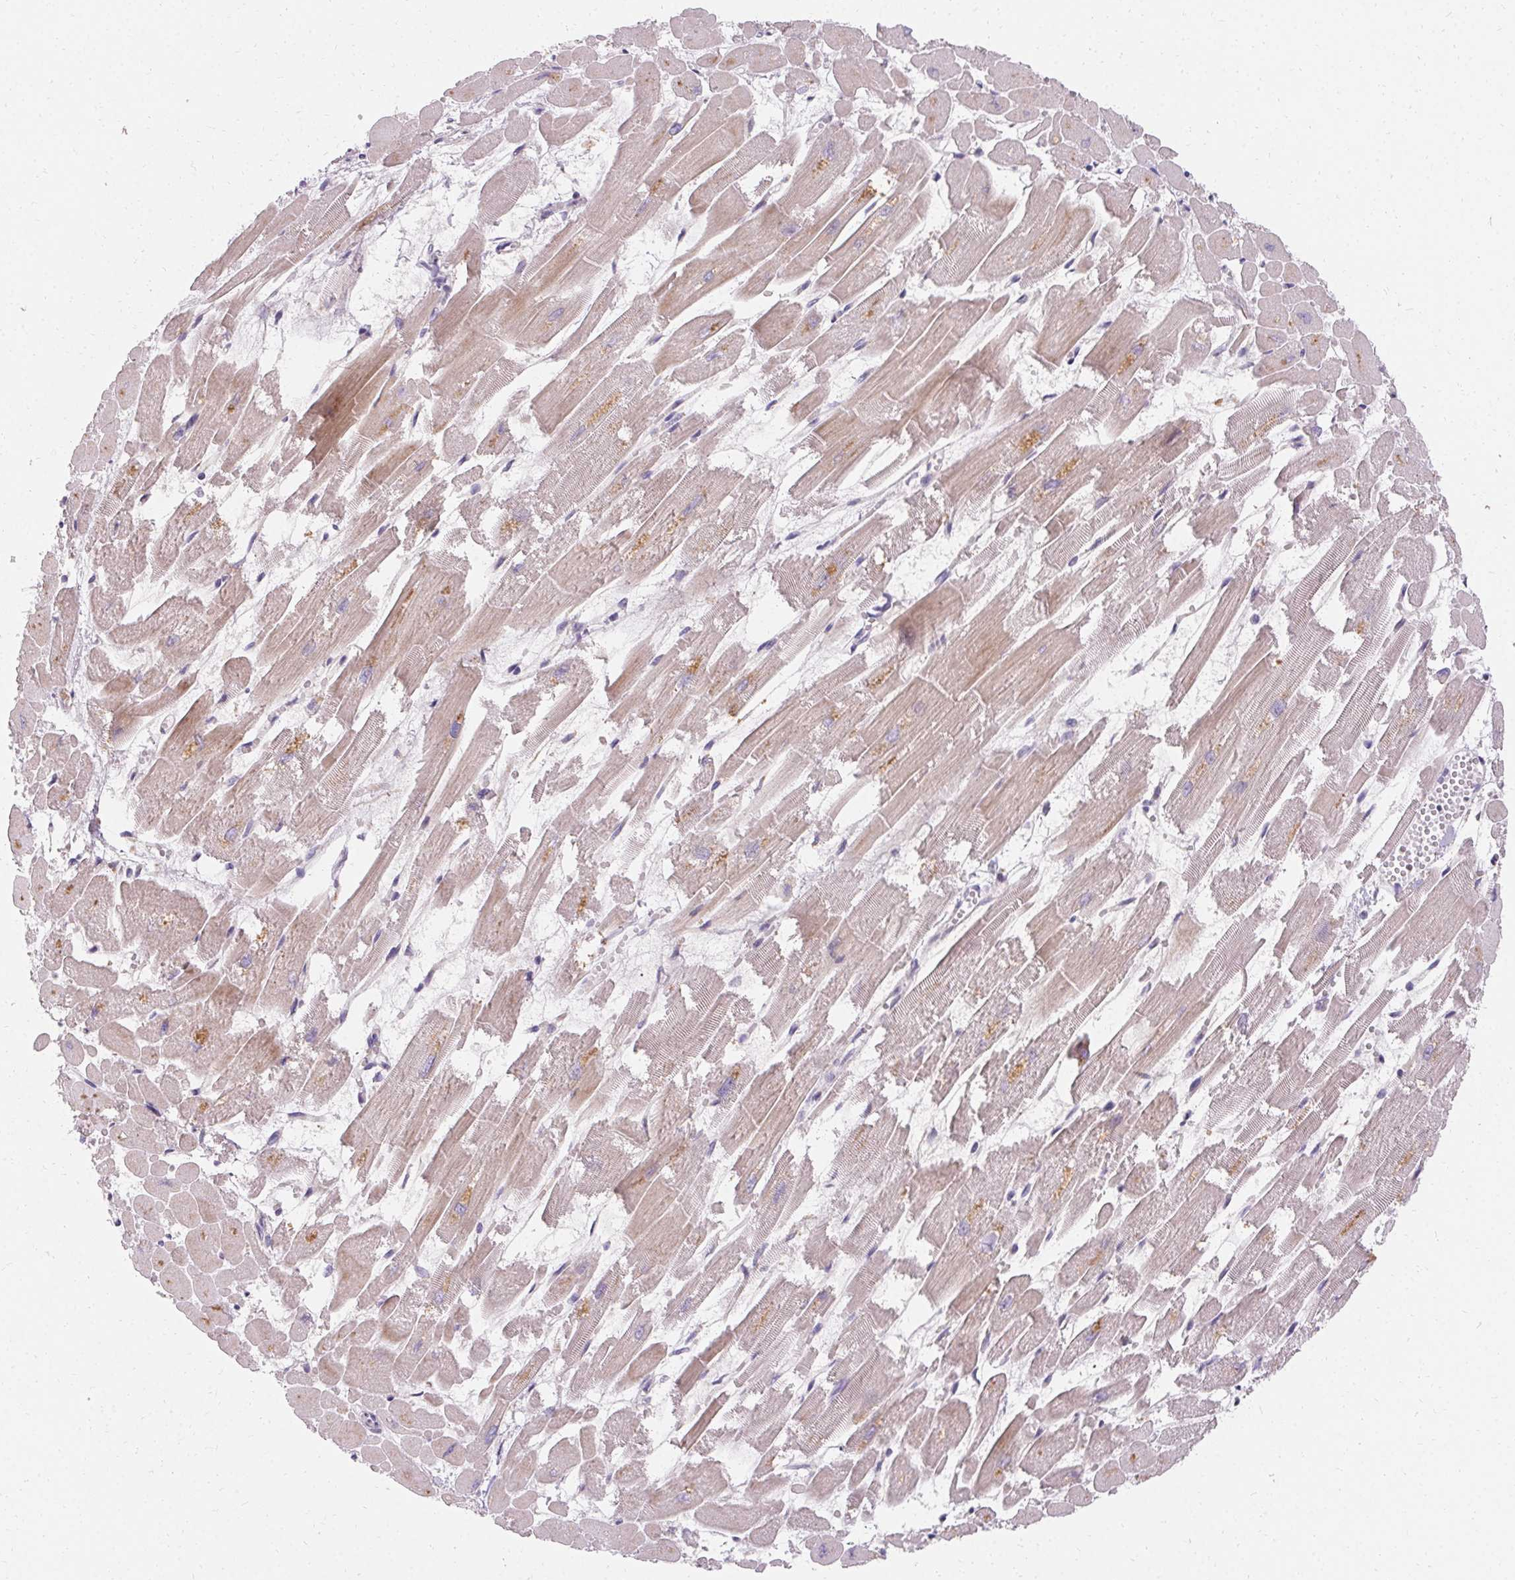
{"staining": {"intensity": "moderate", "quantity": "25%-75%", "location": "cytoplasmic/membranous"}, "tissue": "heart muscle", "cell_type": "Cardiomyocytes", "image_type": "normal", "snomed": [{"axis": "morphology", "description": "Normal tissue, NOS"}, {"axis": "topography", "description": "Heart"}], "caption": "Protein staining of normal heart muscle demonstrates moderate cytoplasmic/membranous positivity in about 25%-75% of cardiomyocytes. Immunohistochemistry (ihc) stains the protein in brown and the nuclei are stained blue.", "gene": "TRIP13", "patient": {"sex": "female", "age": 52}}